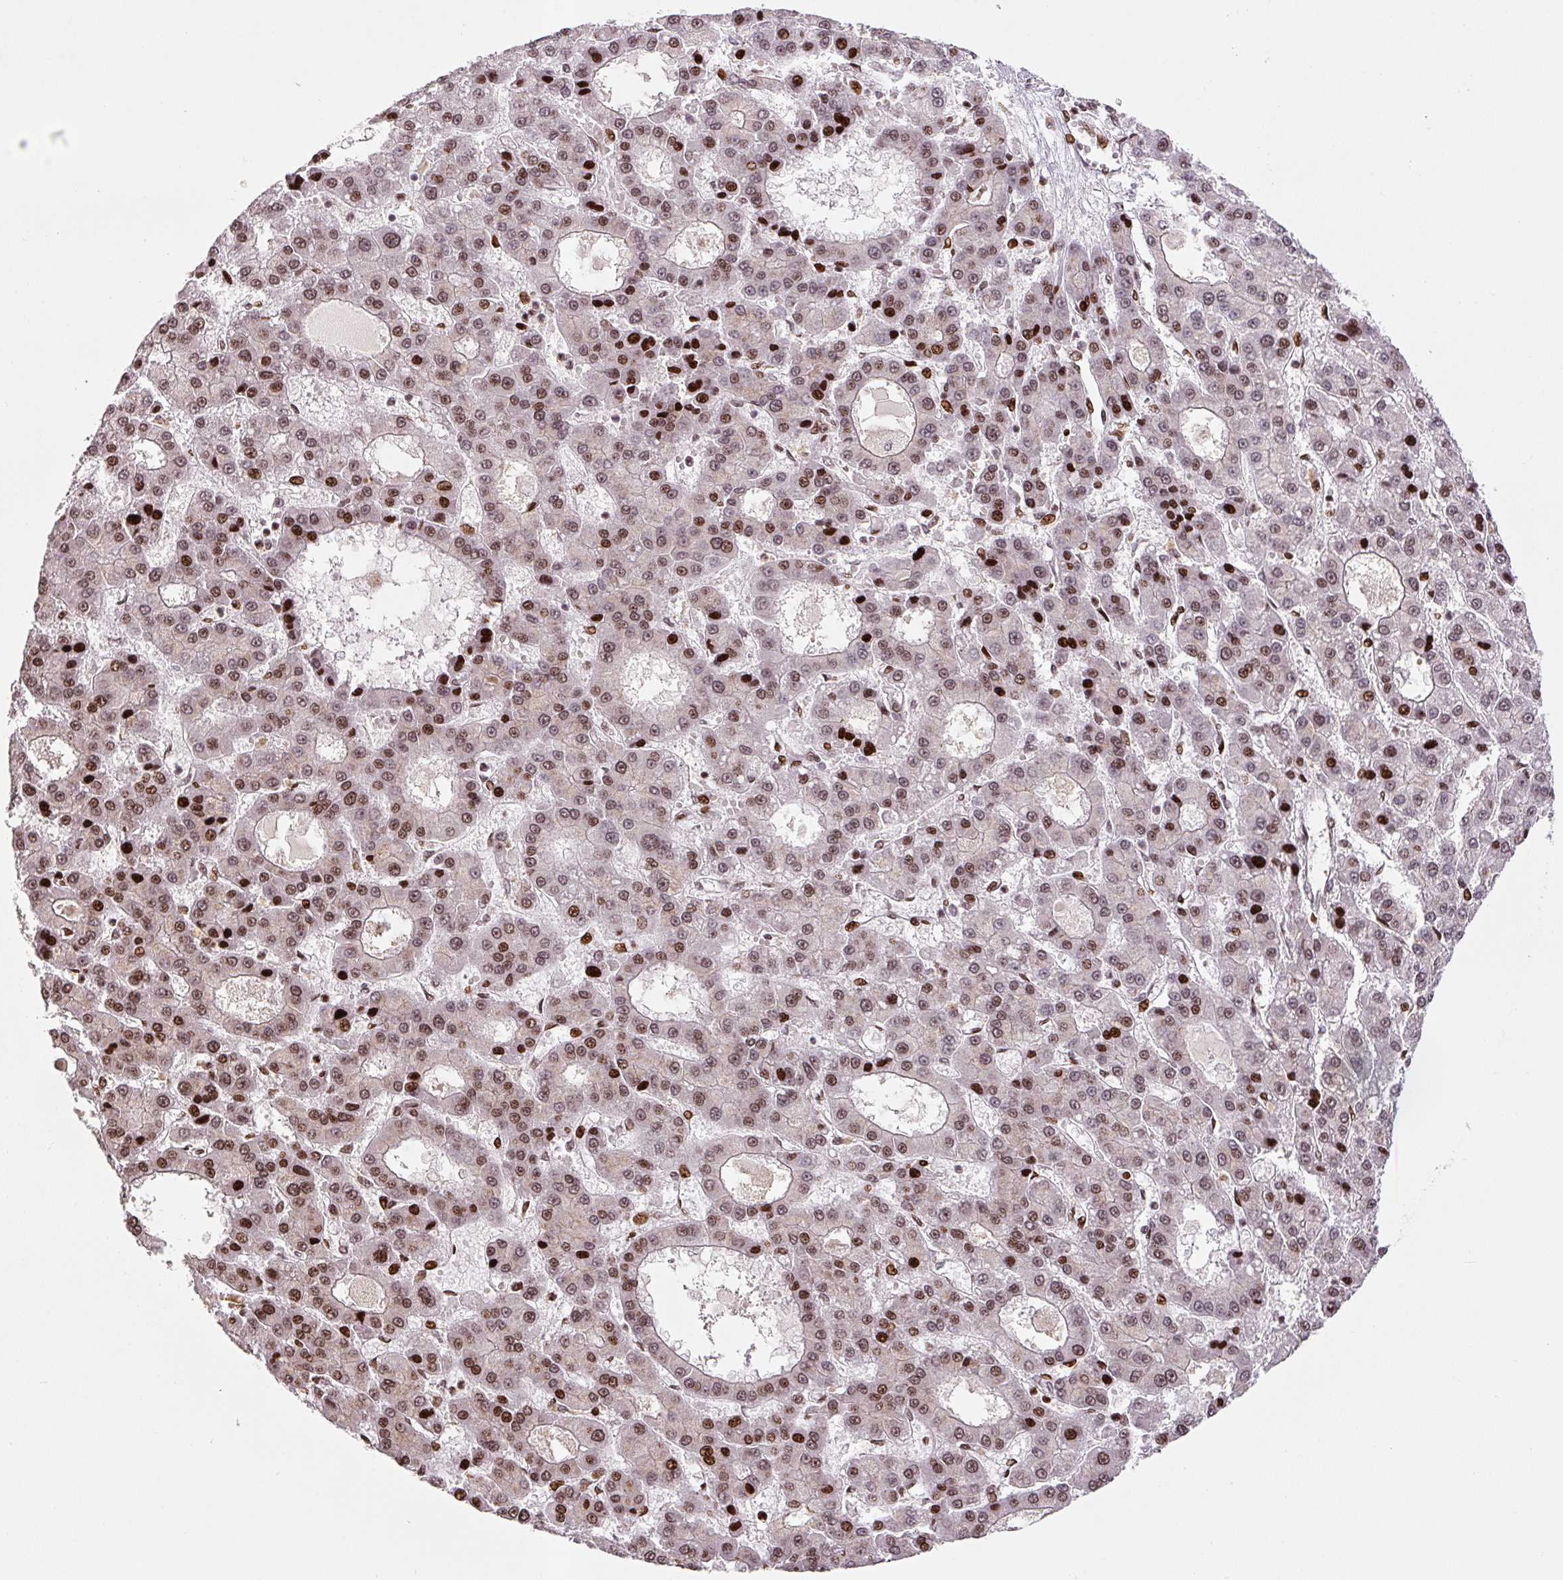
{"staining": {"intensity": "moderate", "quantity": ">75%", "location": "nuclear"}, "tissue": "liver cancer", "cell_type": "Tumor cells", "image_type": "cancer", "snomed": [{"axis": "morphology", "description": "Carcinoma, Hepatocellular, NOS"}, {"axis": "topography", "description": "Liver"}], "caption": "Liver cancer (hepatocellular carcinoma) stained with a protein marker displays moderate staining in tumor cells.", "gene": "PYDC2", "patient": {"sex": "male", "age": 70}}